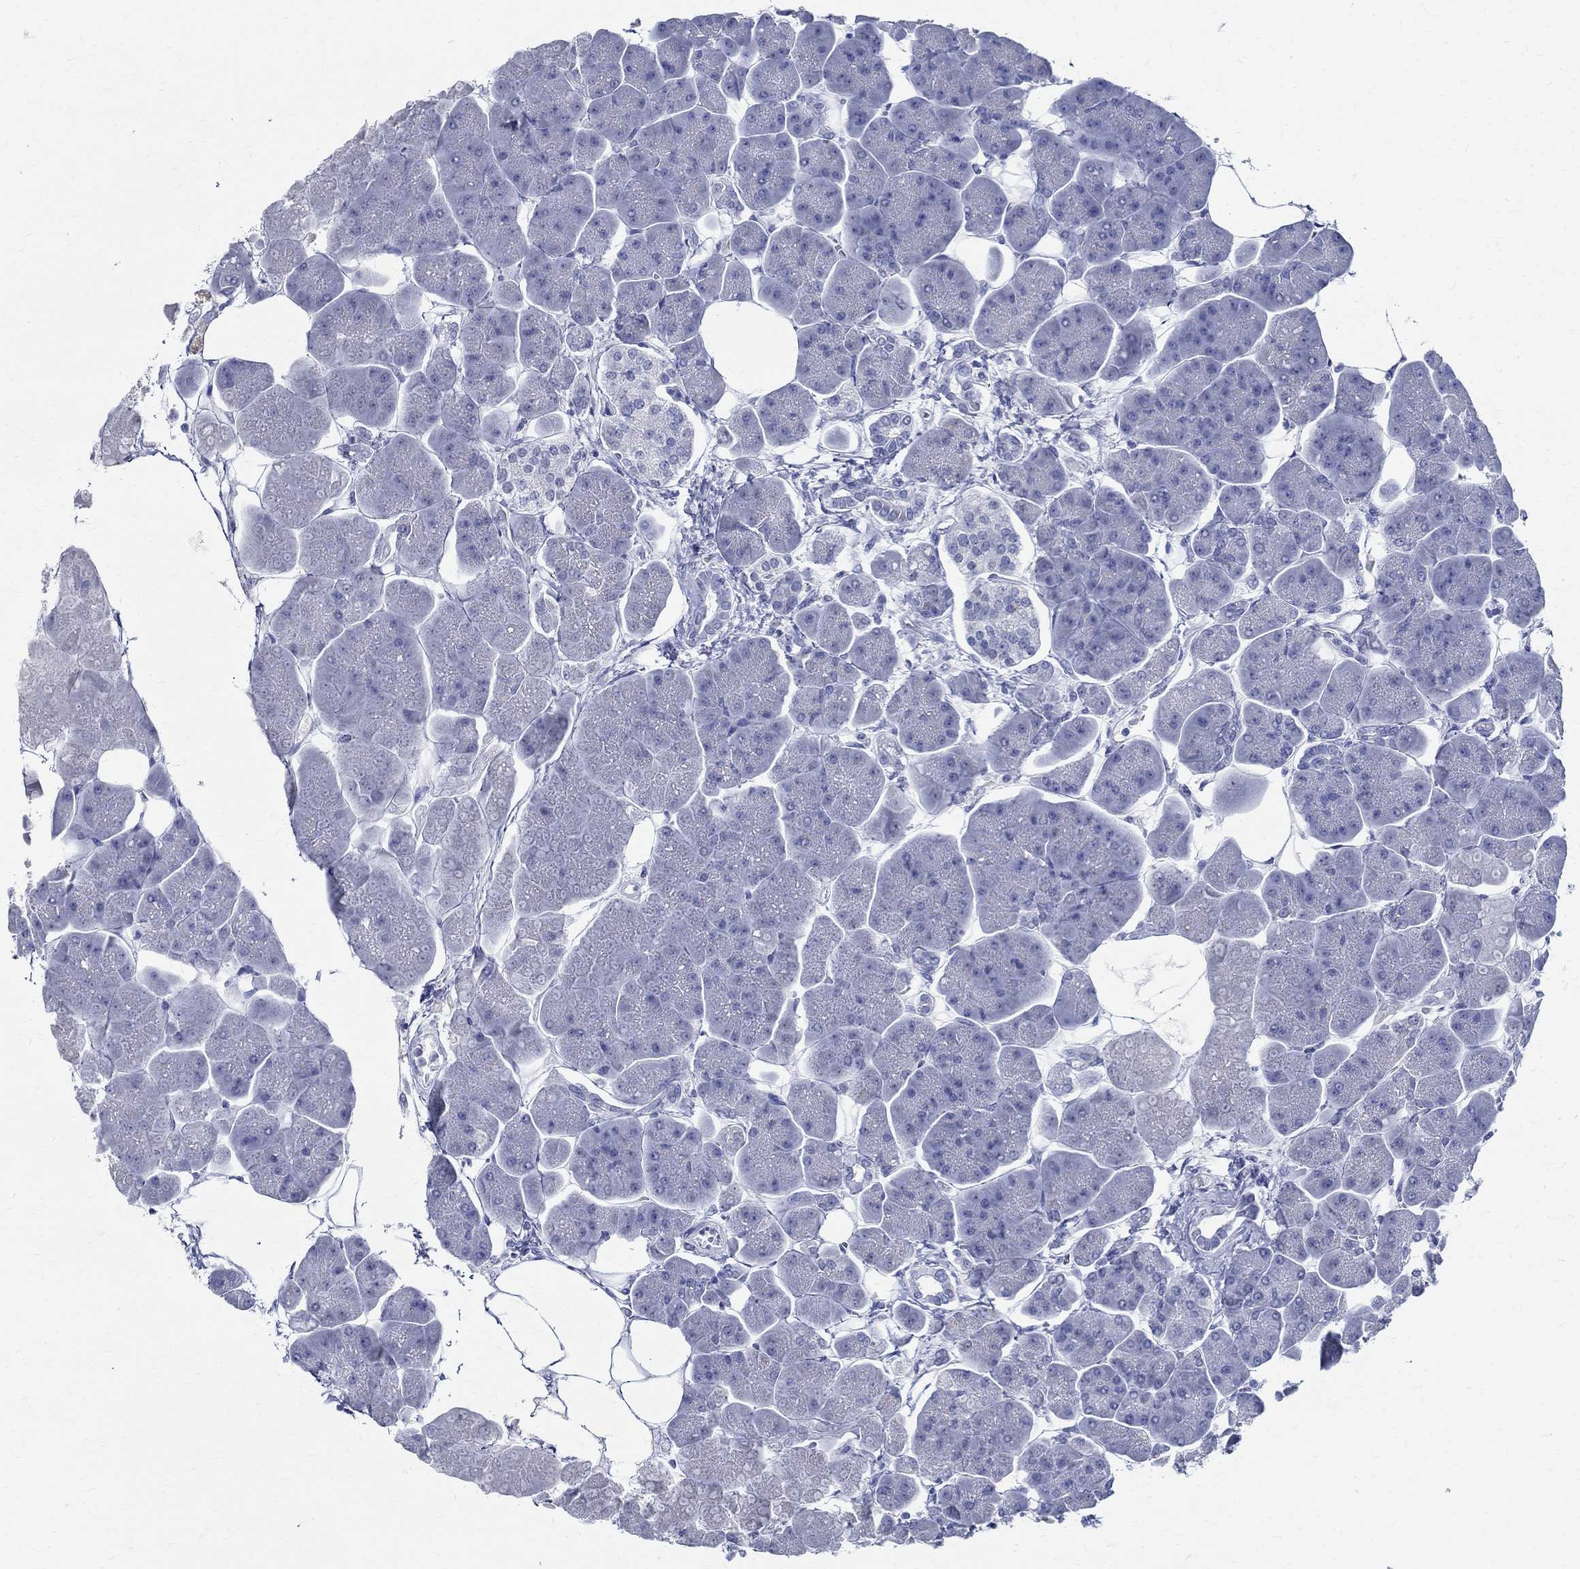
{"staining": {"intensity": "negative", "quantity": "none", "location": "none"}, "tissue": "pancreas", "cell_type": "Exocrine glandular cells", "image_type": "normal", "snomed": [{"axis": "morphology", "description": "Normal tissue, NOS"}, {"axis": "topography", "description": "Adipose tissue"}, {"axis": "topography", "description": "Pancreas"}, {"axis": "topography", "description": "Peripheral nerve tissue"}], "caption": "An immunohistochemistry (IHC) micrograph of unremarkable pancreas is shown. There is no staining in exocrine glandular cells of pancreas.", "gene": "TSPAN16", "patient": {"sex": "female", "age": 58}}